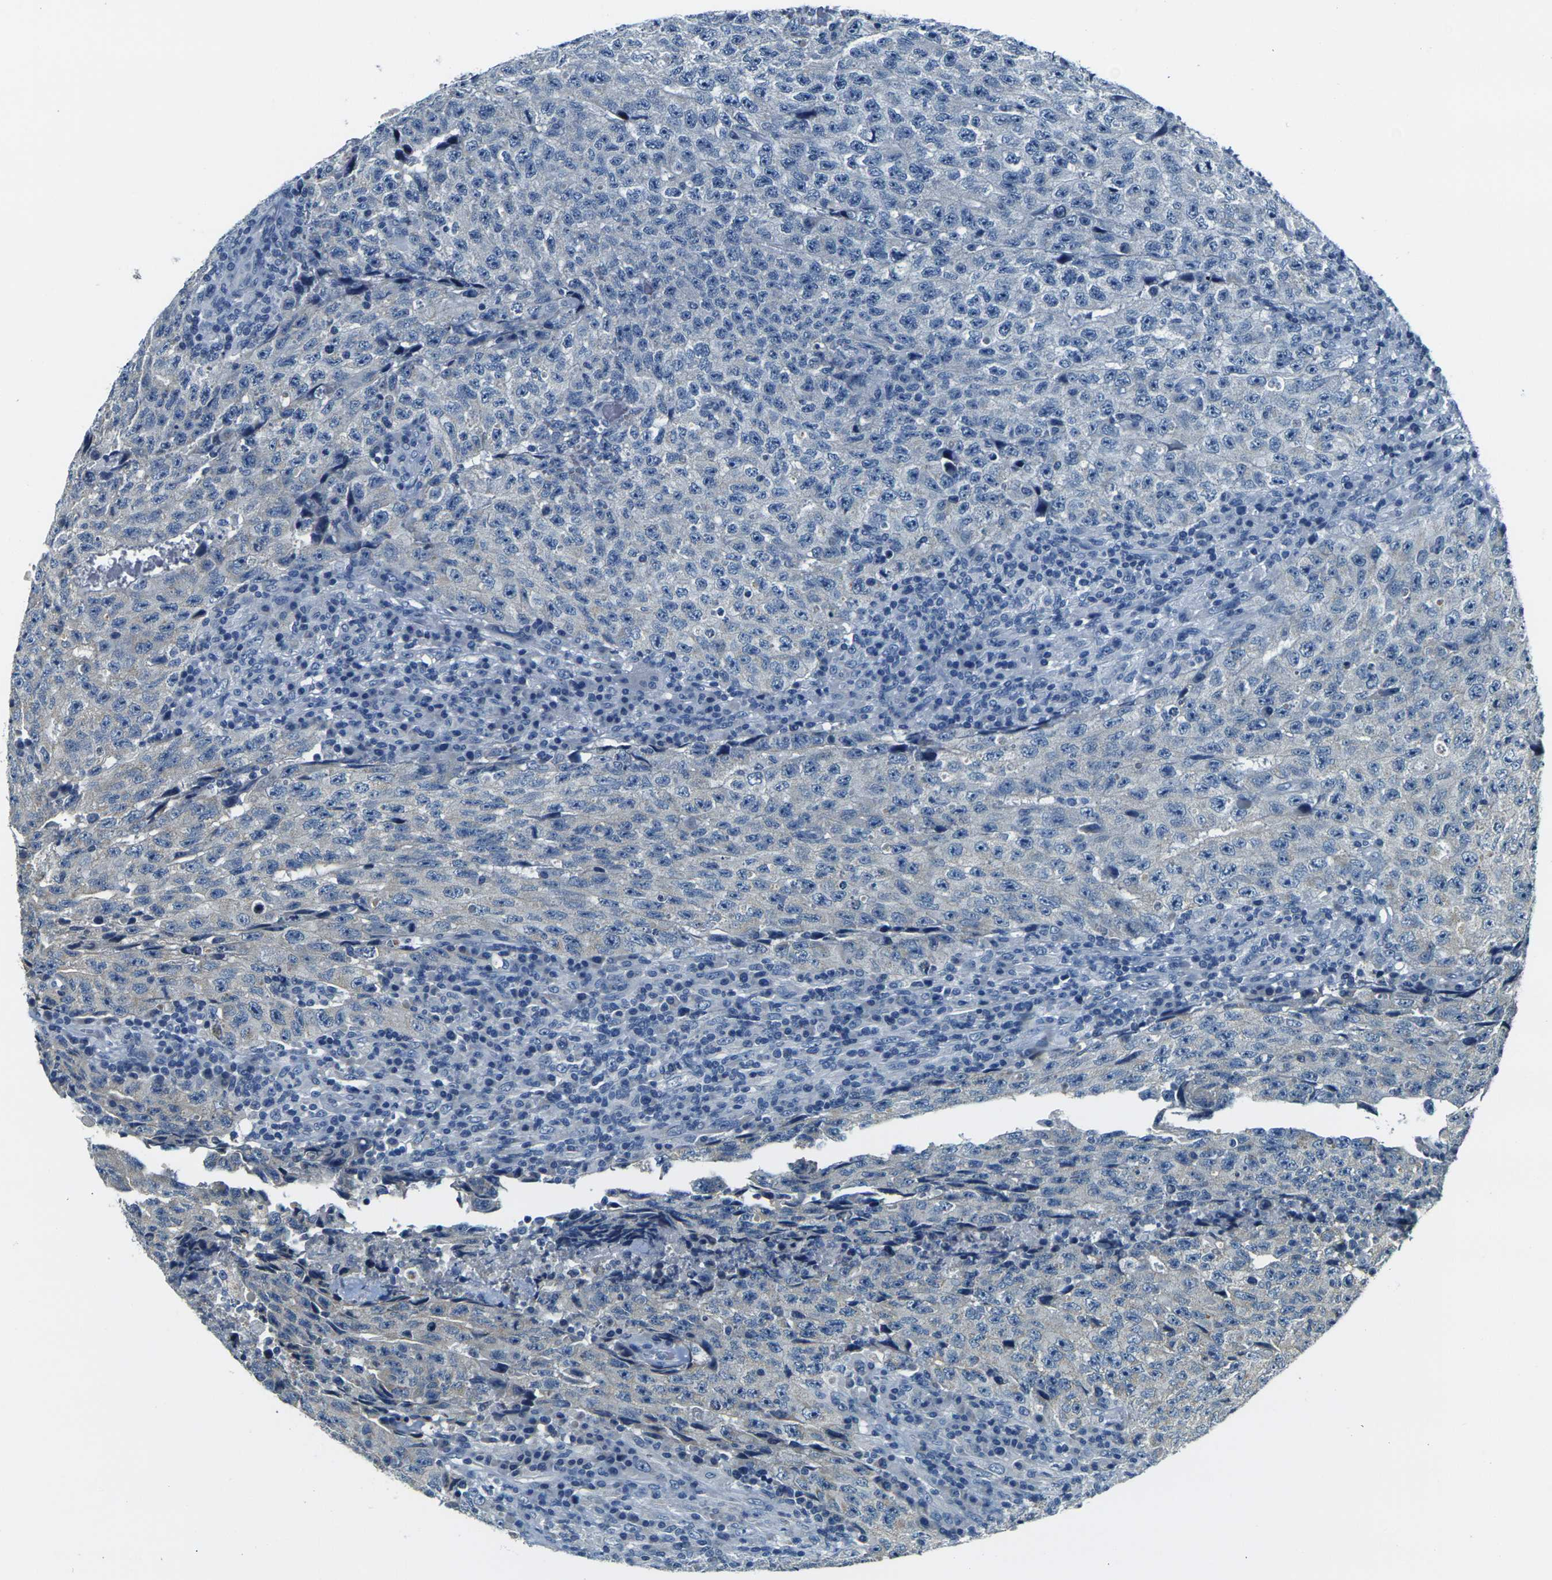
{"staining": {"intensity": "negative", "quantity": "none", "location": "none"}, "tissue": "testis cancer", "cell_type": "Tumor cells", "image_type": "cancer", "snomed": [{"axis": "morphology", "description": "Necrosis, NOS"}, {"axis": "morphology", "description": "Carcinoma, Embryonal, NOS"}, {"axis": "topography", "description": "Testis"}], "caption": "An image of human testis cancer (embryonal carcinoma) is negative for staining in tumor cells.", "gene": "SHISAL2B", "patient": {"sex": "male", "age": 19}}